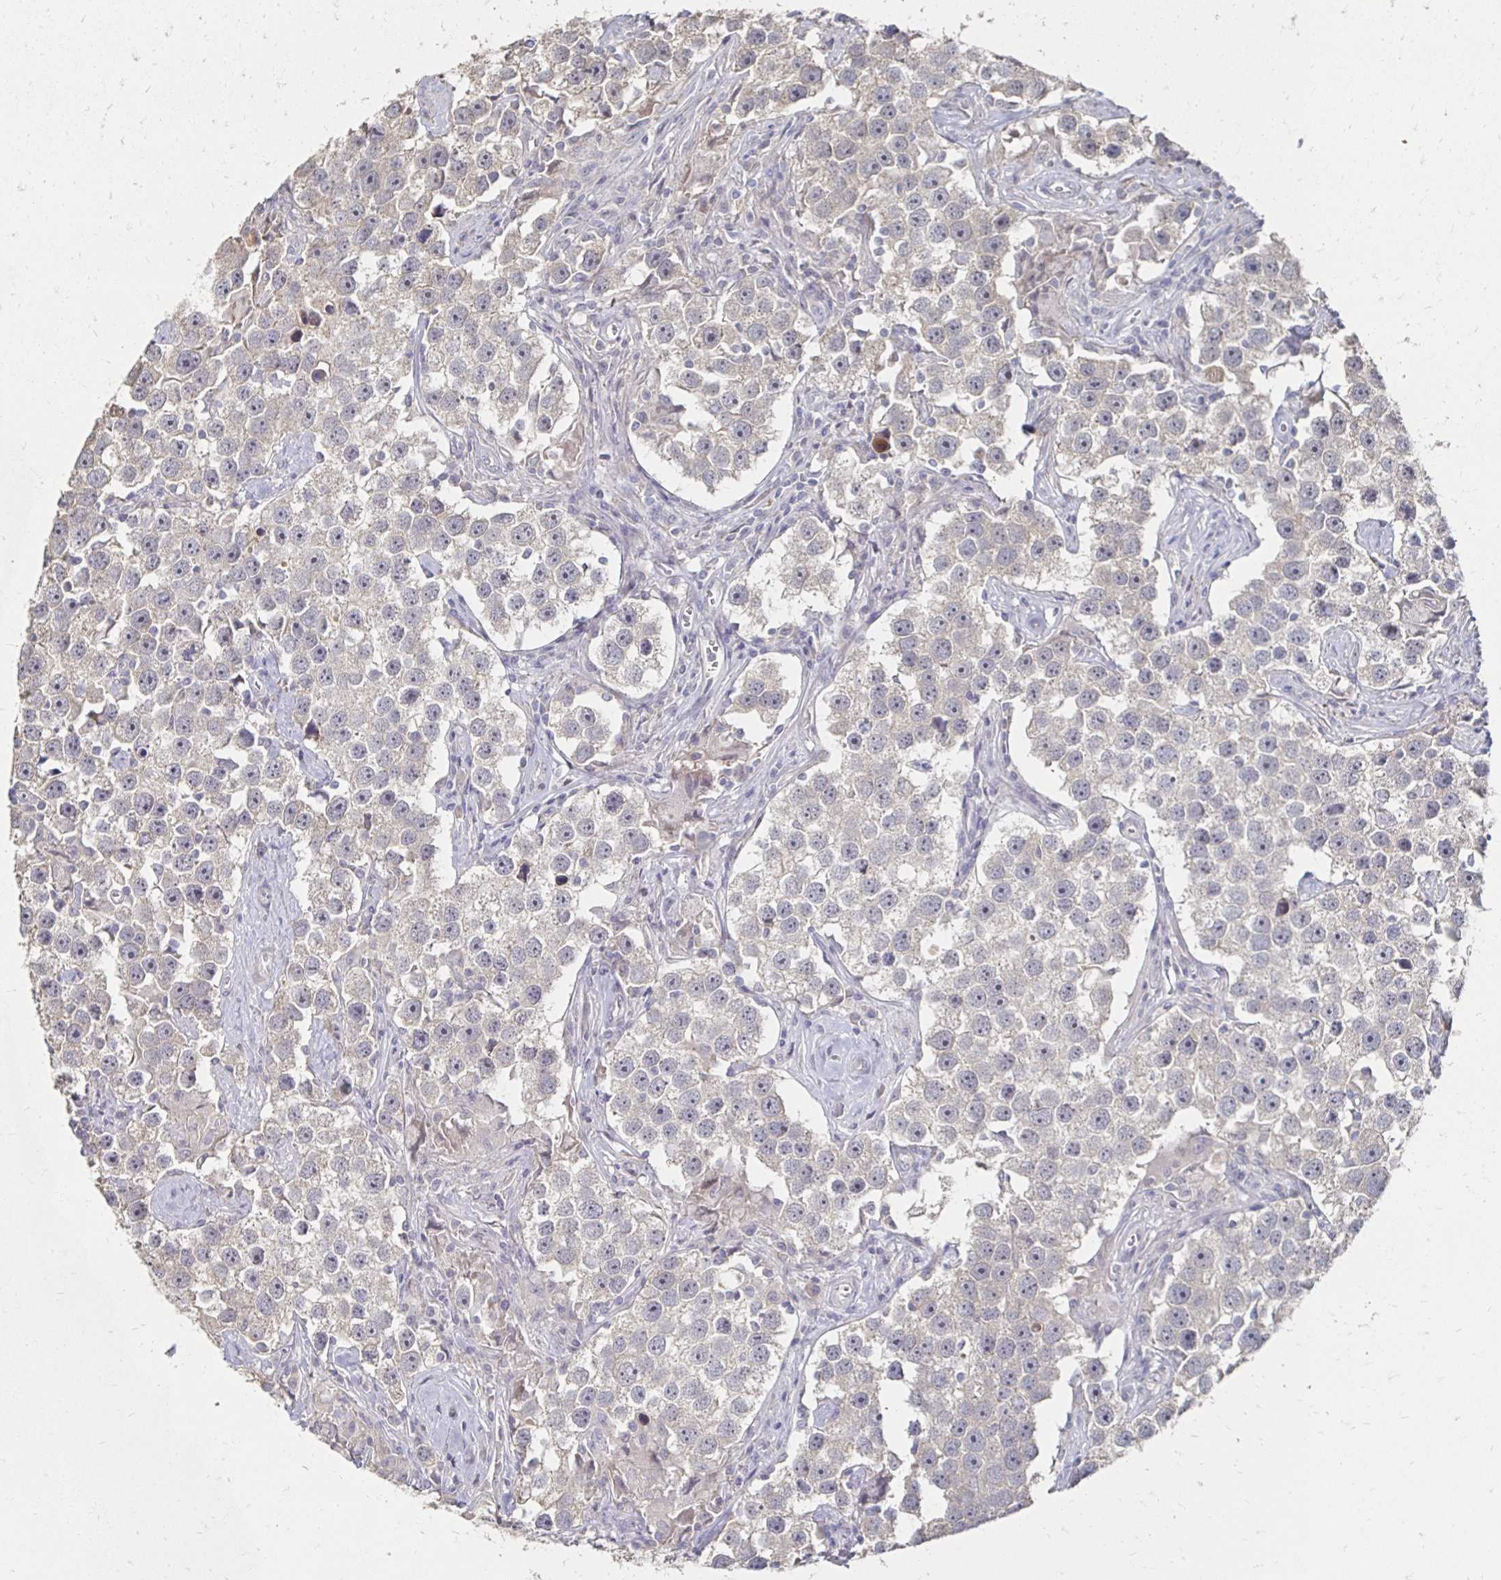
{"staining": {"intensity": "negative", "quantity": "none", "location": "none"}, "tissue": "testis cancer", "cell_type": "Tumor cells", "image_type": "cancer", "snomed": [{"axis": "morphology", "description": "Seminoma, NOS"}, {"axis": "topography", "description": "Testis"}], "caption": "Histopathology image shows no significant protein staining in tumor cells of testis cancer (seminoma).", "gene": "ZNF727", "patient": {"sex": "male", "age": 49}}